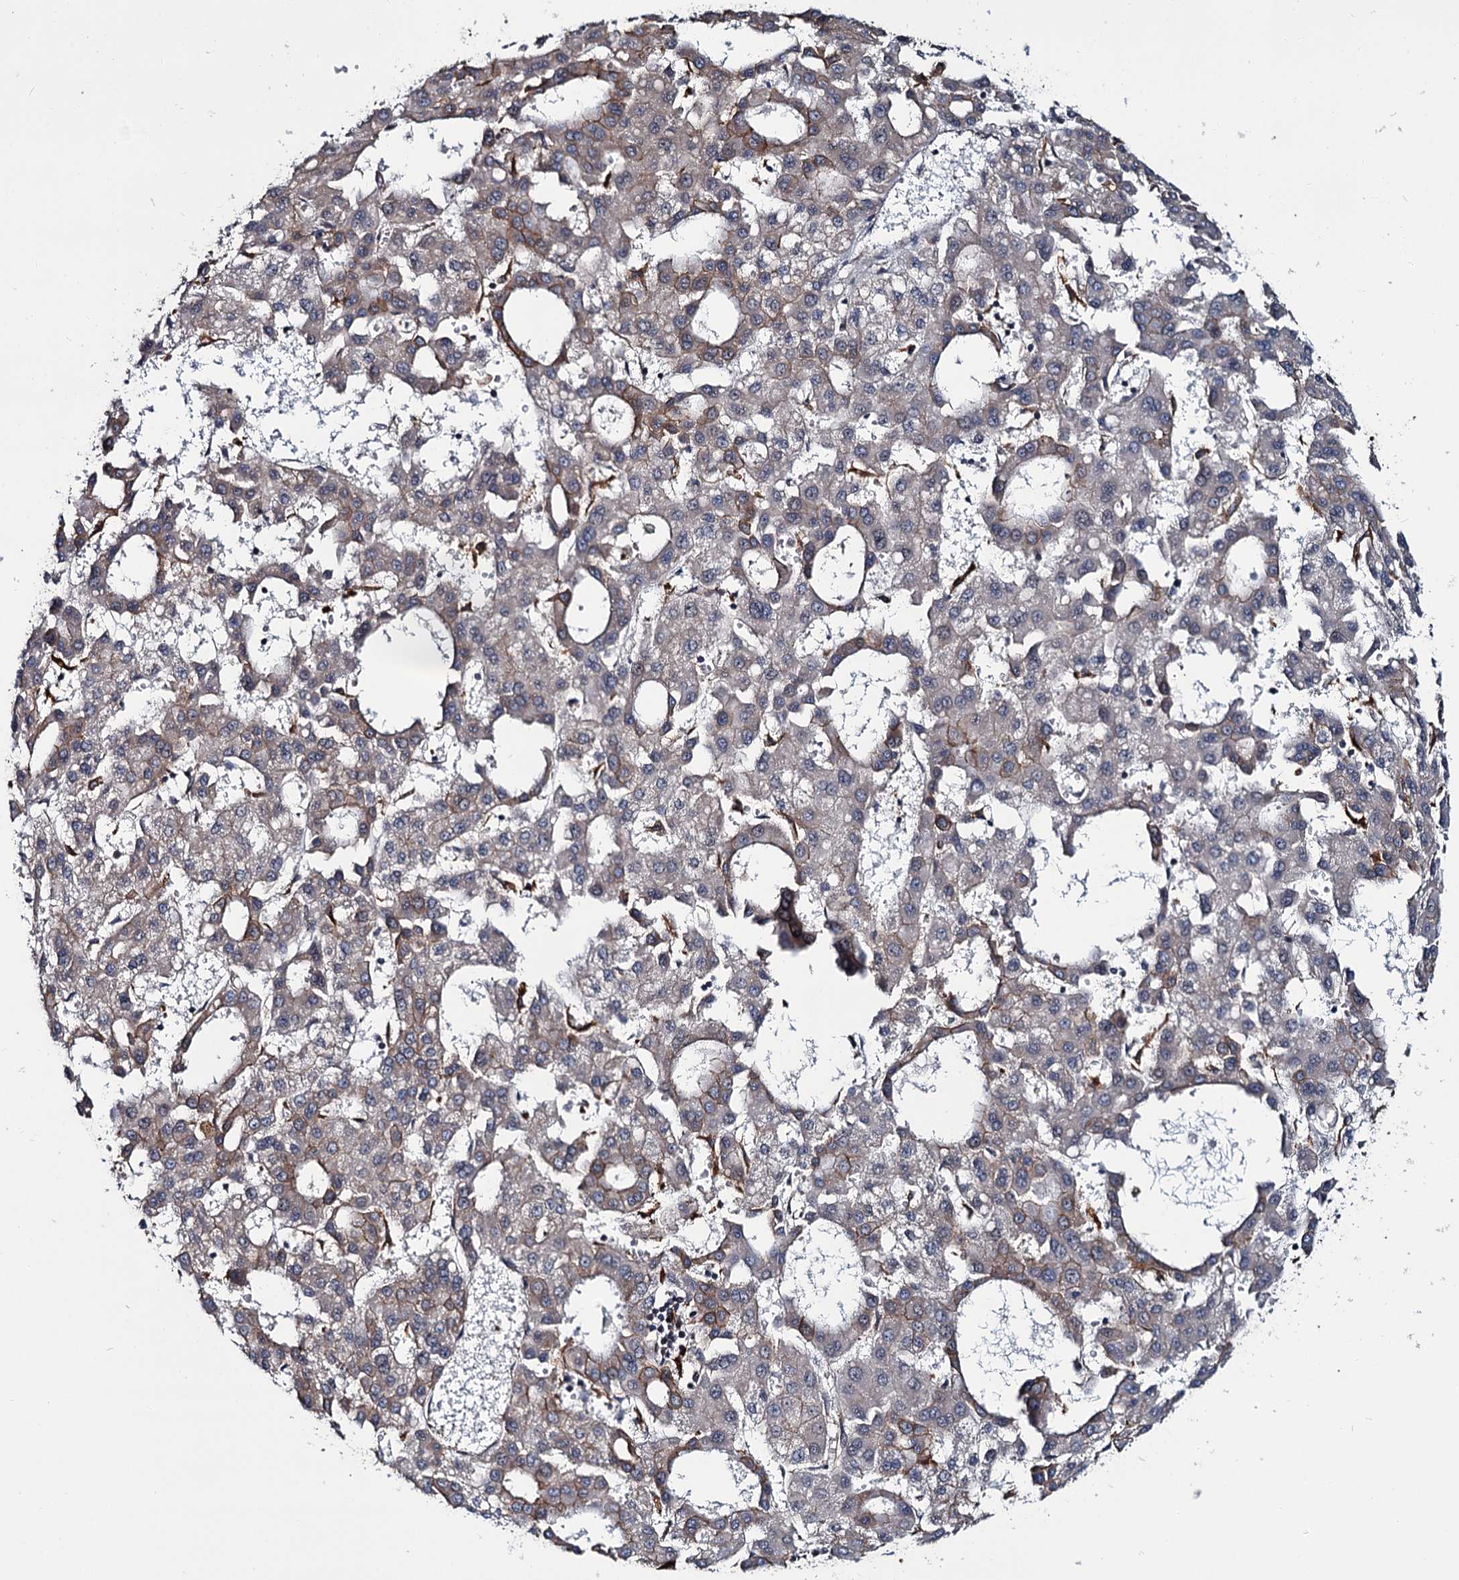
{"staining": {"intensity": "moderate", "quantity": "<25%", "location": "cytoplasmic/membranous"}, "tissue": "liver cancer", "cell_type": "Tumor cells", "image_type": "cancer", "snomed": [{"axis": "morphology", "description": "Carcinoma, Hepatocellular, NOS"}, {"axis": "topography", "description": "Liver"}], "caption": "This is an image of IHC staining of liver hepatocellular carcinoma, which shows moderate expression in the cytoplasmic/membranous of tumor cells.", "gene": "ZFYVE19", "patient": {"sex": "male", "age": 47}}